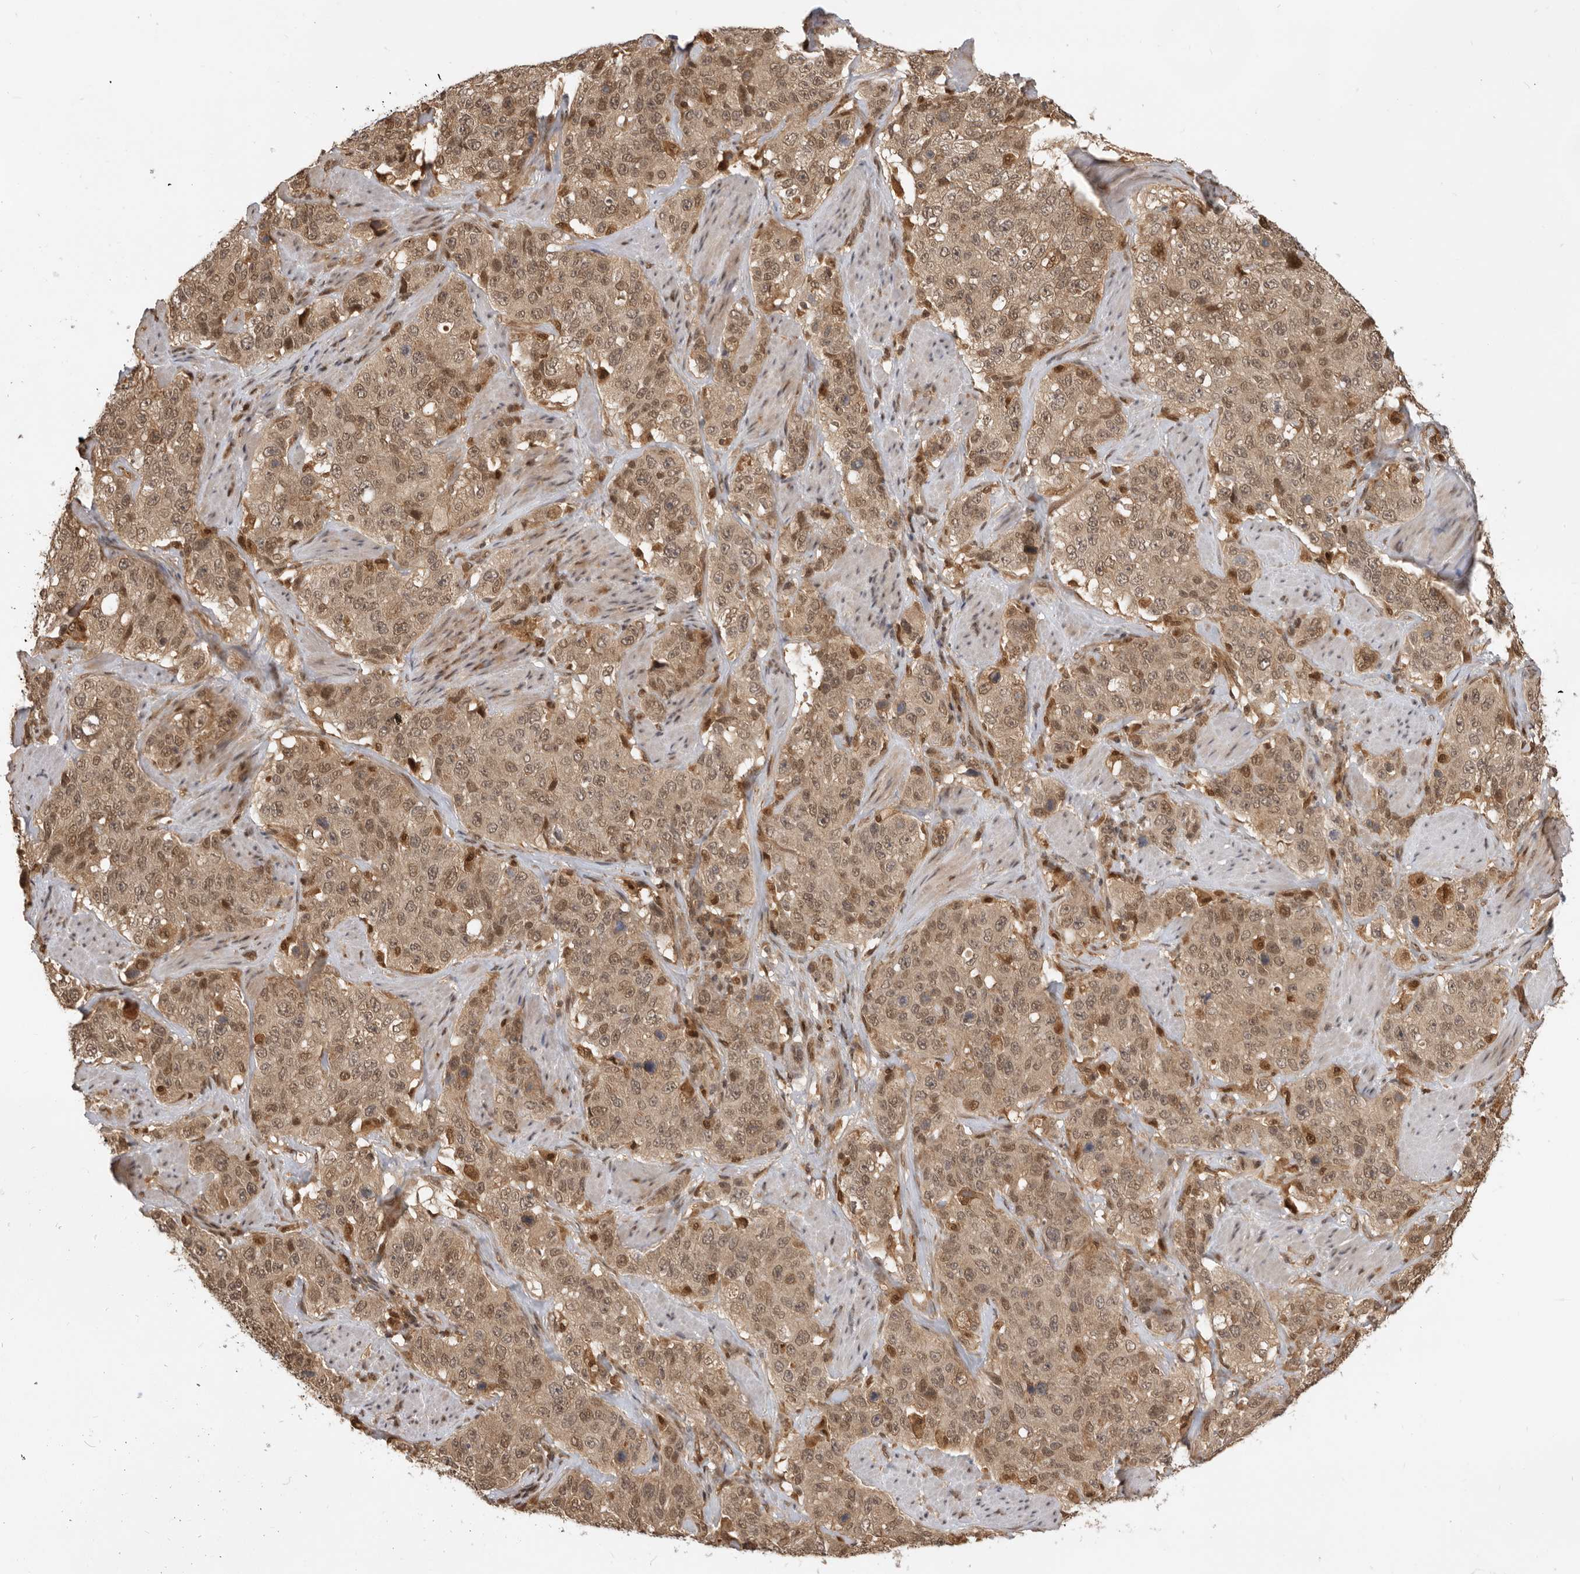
{"staining": {"intensity": "moderate", "quantity": ">75%", "location": "cytoplasmic/membranous,nuclear"}, "tissue": "stomach cancer", "cell_type": "Tumor cells", "image_type": "cancer", "snomed": [{"axis": "morphology", "description": "Adenocarcinoma, NOS"}, {"axis": "topography", "description": "Stomach"}], "caption": "A micrograph showing moderate cytoplasmic/membranous and nuclear staining in about >75% of tumor cells in adenocarcinoma (stomach), as visualized by brown immunohistochemical staining.", "gene": "ADPRS", "patient": {"sex": "male", "age": 48}}